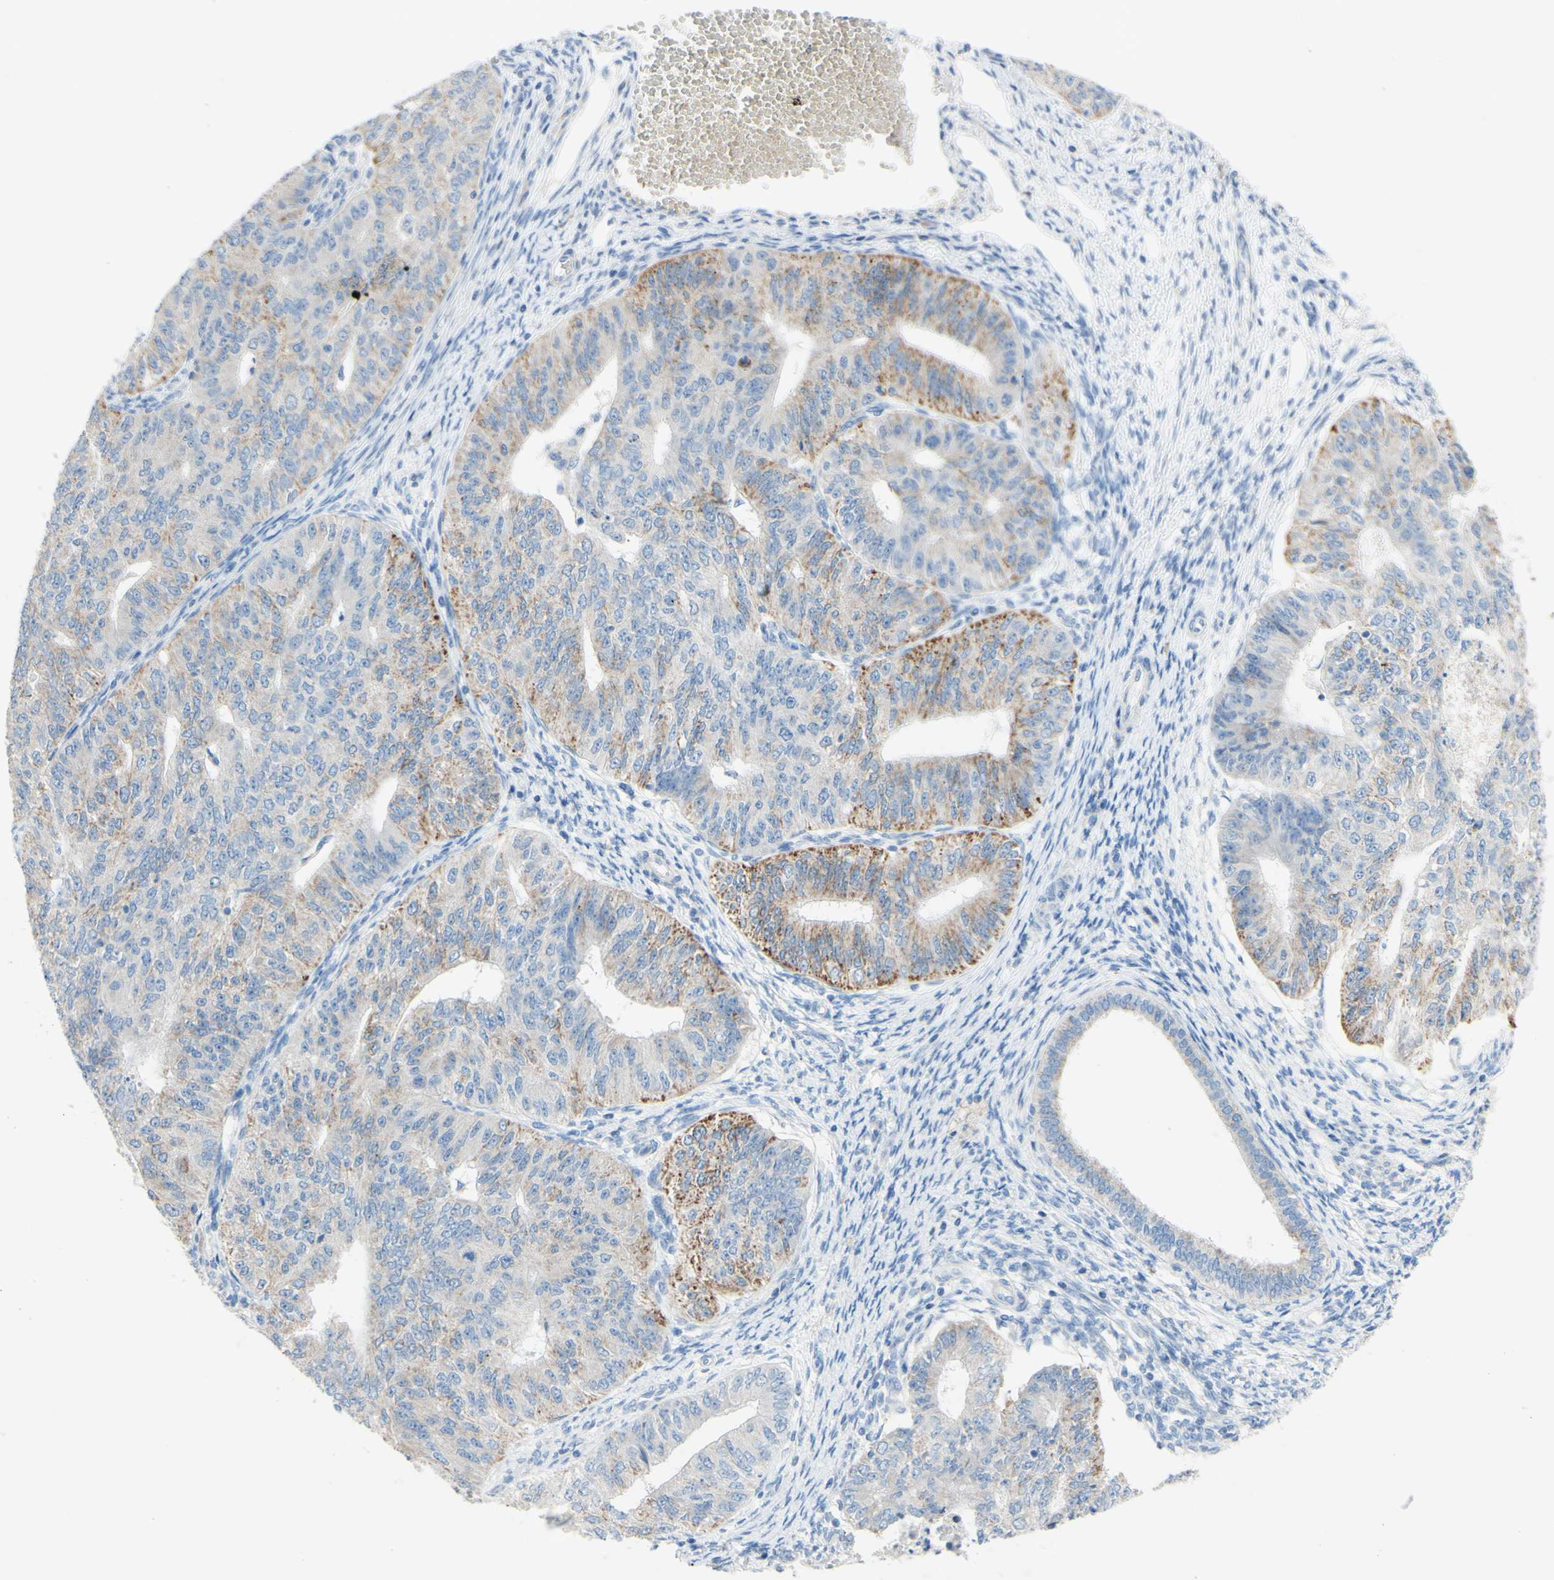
{"staining": {"intensity": "moderate", "quantity": "<25%", "location": "cytoplasmic/membranous"}, "tissue": "endometrial cancer", "cell_type": "Tumor cells", "image_type": "cancer", "snomed": [{"axis": "morphology", "description": "Adenocarcinoma, NOS"}, {"axis": "topography", "description": "Endometrium"}], "caption": "Immunohistochemistry (DAB (3,3'-diaminobenzidine)) staining of human endometrial adenocarcinoma reveals moderate cytoplasmic/membranous protein staining in approximately <25% of tumor cells.", "gene": "ACADL", "patient": {"sex": "female", "age": 32}}